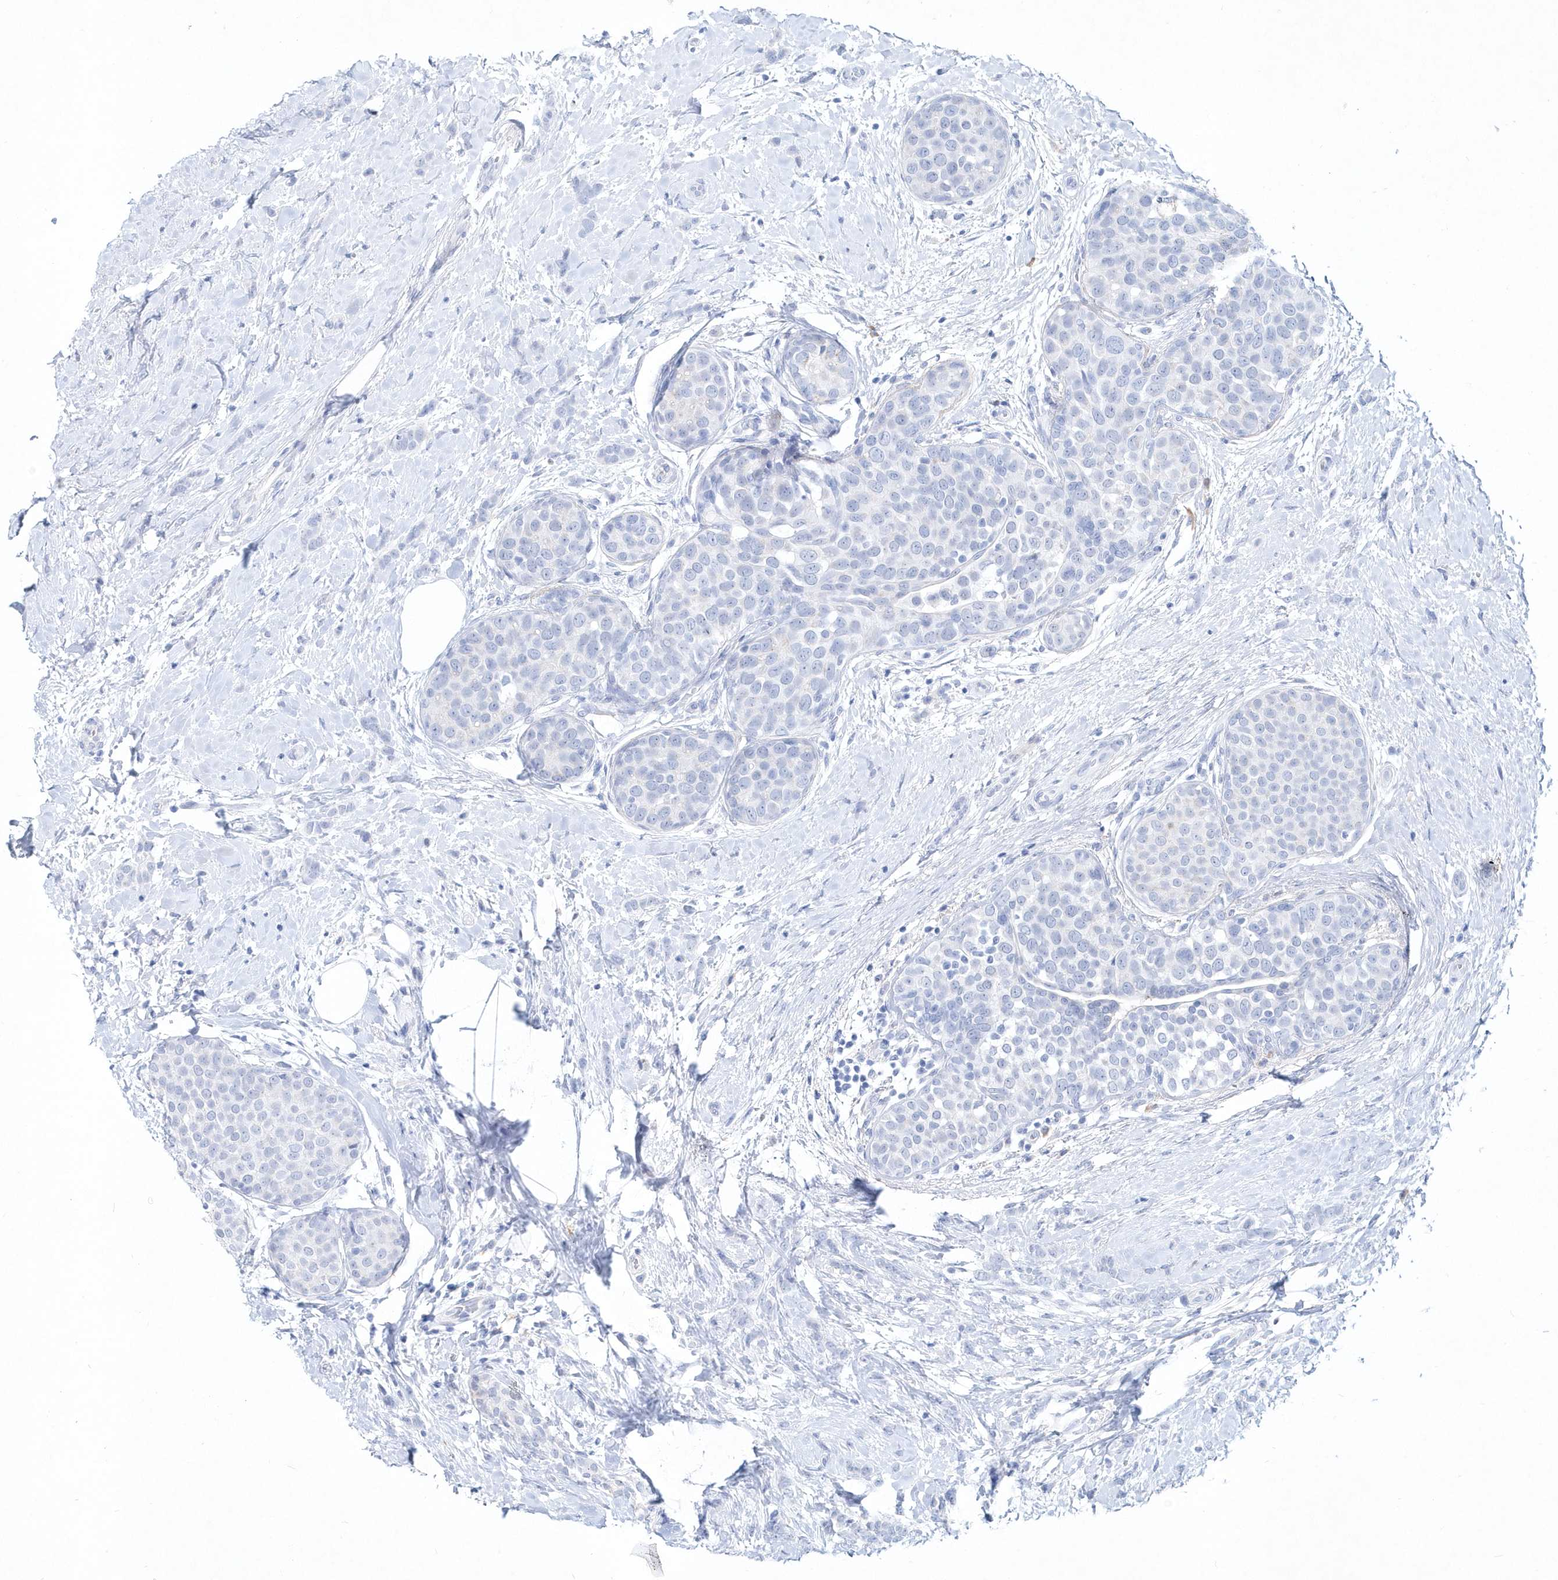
{"staining": {"intensity": "negative", "quantity": "none", "location": "none"}, "tissue": "breast cancer", "cell_type": "Tumor cells", "image_type": "cancer", "snomed": [{"axis": "morphology", "description": "Lobular carcinoma, in situ"}, {"axis": "morphology", "description": "Lobular carcinoma"}, {"axis": "topography", "description": "Breast"}], "caption": "Tumor cells are negative for brown protein staining in lobular carcinoma (breast).", "gene": "SPINK7", "patient": {"sex": "female", "age": 41}}